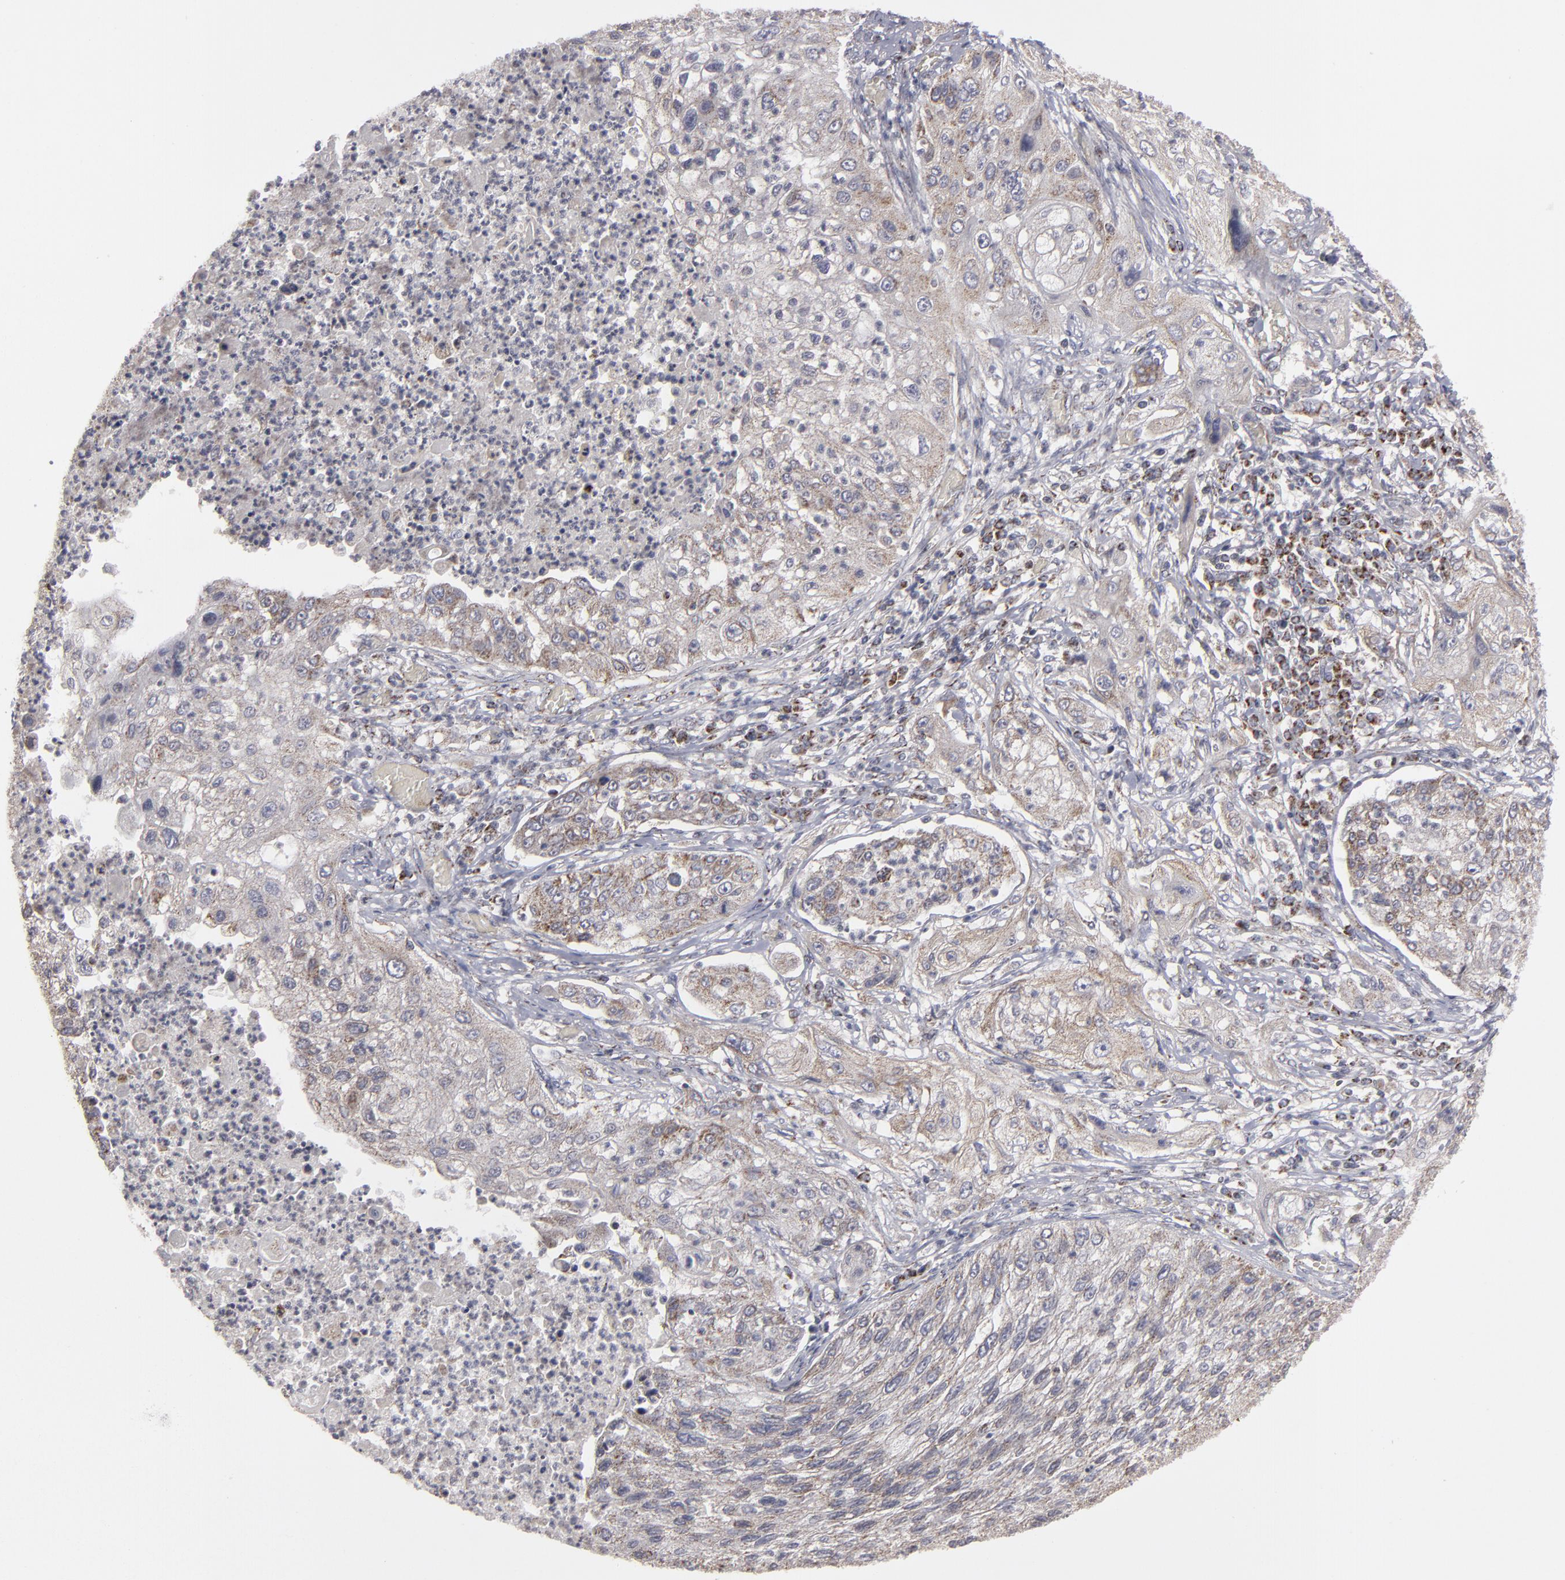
{"staining": {"intensity": "moderate", "quantity": "25%-75%", "location": "cytoplasmic/membranous"}, "tissue": "lung cancer", "cell_type": "Tumor cells", "image_type": "cancer", "snomed": [{"axis": "morphology", "description": "Inflammation, NOS"}, {"axis": "morphology", "description": "Squamous cell carcinoma, NOS"}, {"axis": "topography", "description": "Lymph node"}, {"axis": "topography", "description": "Soft tissue"}, {"axis": "topography", "description": "Lung"}], "caption": "Lung cancer (squamous cell carcinoma) tissue demonstrates moderate cytoplasmic/membranous expression in about 25%-75% of tumor cells", "gene": "MYOM2", "patient": {"sex": "male", "age": 66}}